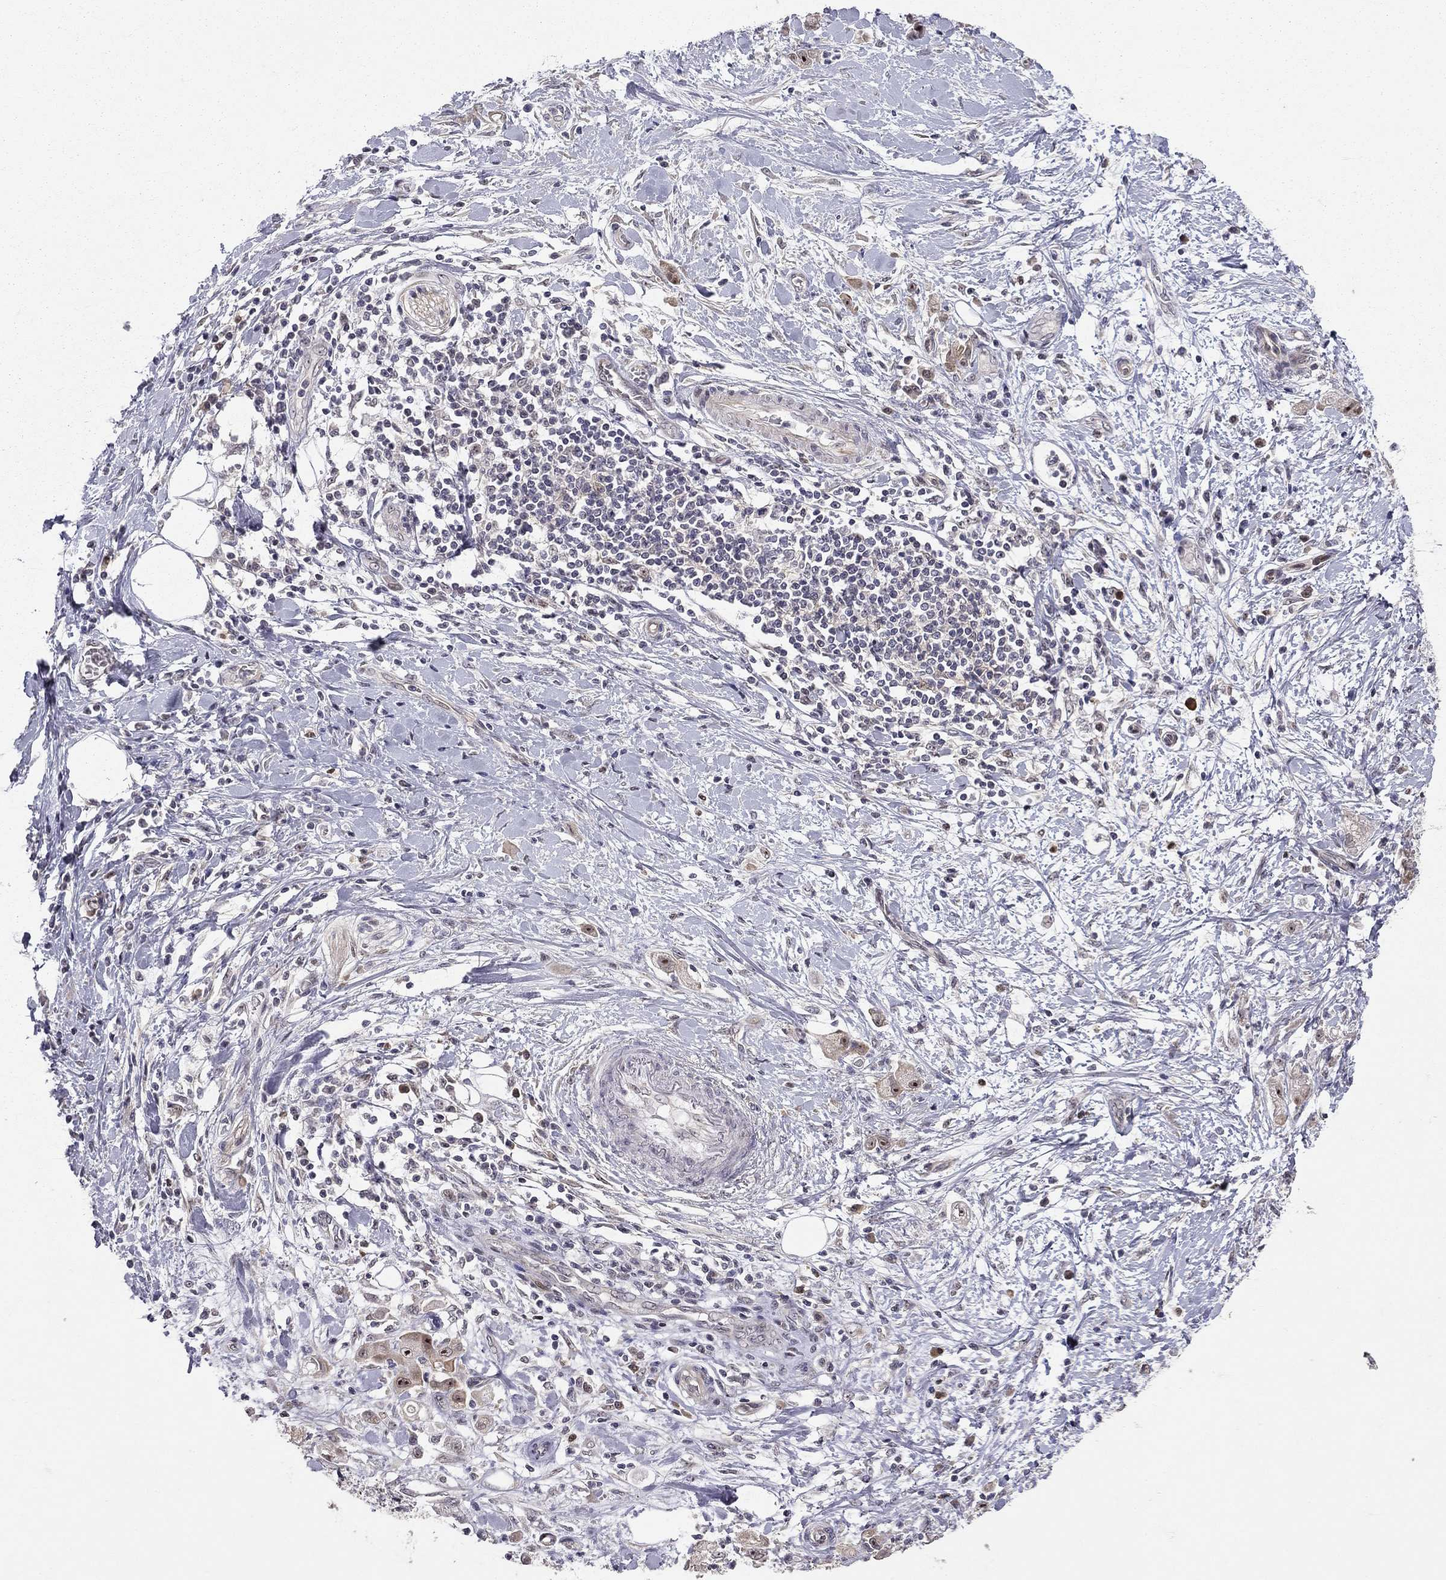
{"staining": {"intensity": "strong", "quantity": "<25%", "location": "nuclear"}, "tissue": "stomach cancer", "cell_type": "Tumor cells", "image_type": "cancer", "snomed": [{"axis": "morphology", "description": "Adenocarcinoma, NOS"}, {"axis": "topography", "description": "Stomach"}], "caption": "The micrograph displays staining of stomach adenocarcinoma, revealing strong nuclear protein staining (brown color) within tumor cells.", "gene": "STXBP6", "patient": {"sex": "male", "age": 58}}